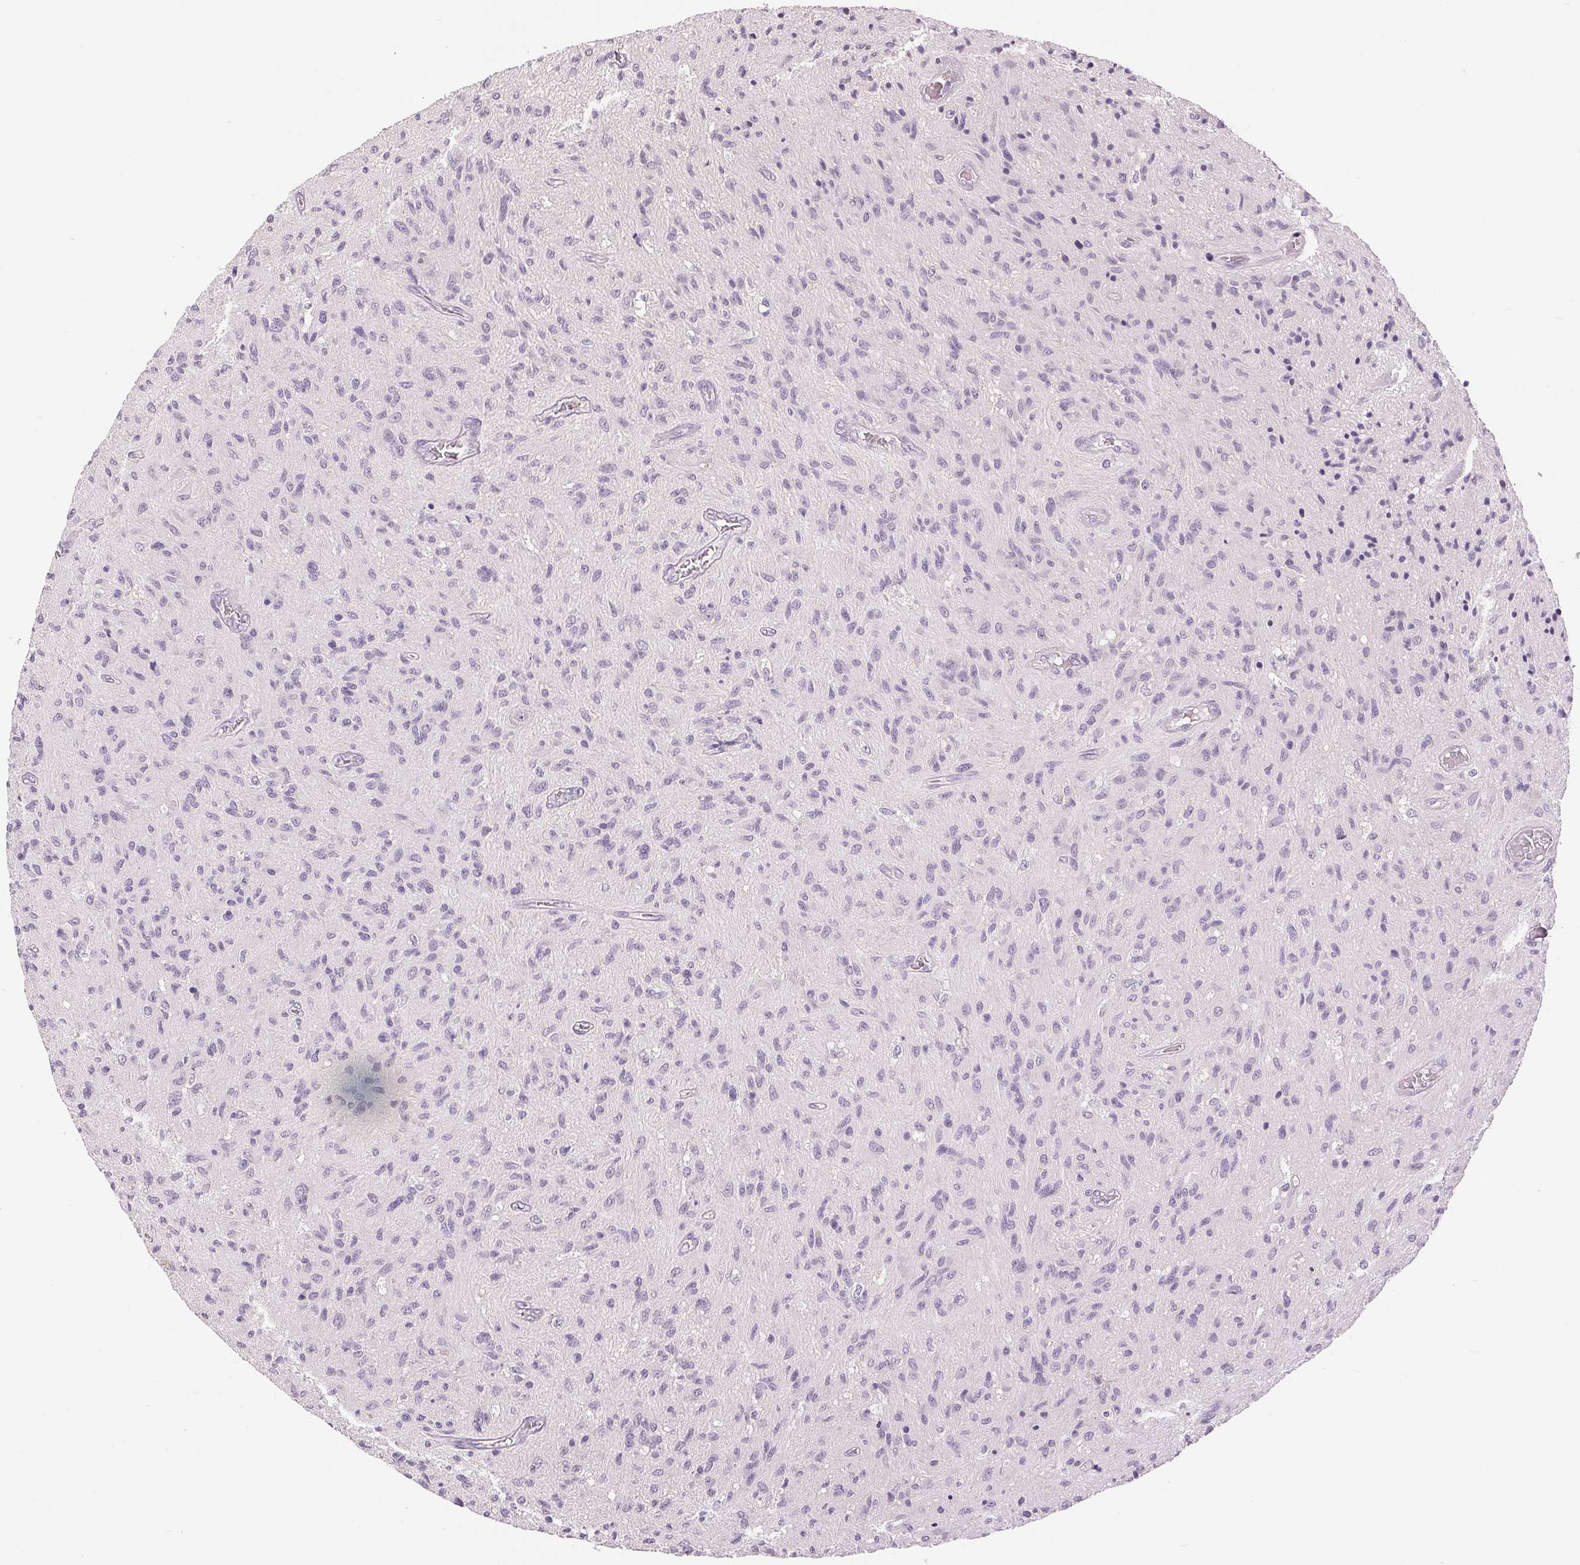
{"staining": {"intensity": "negative", "quantity": "none", "location": "none"}, "tissue": "glioma", "cell_type": "Tumor cells", "image_type": "cancer", "snomed": [{"axis": "morphology", "description": "Glioma, malignant, High grade"}, {"axis": "topography", "description": "Brain"}], "caption": "DAB (3,3'-diaminobenzidine) immunohistochemical staining of human malignant glioma (high-grade) displays no significant expression in tumor cells.", "gene": "FXYD4", "patient": {"sex": "male", "age": 54}}